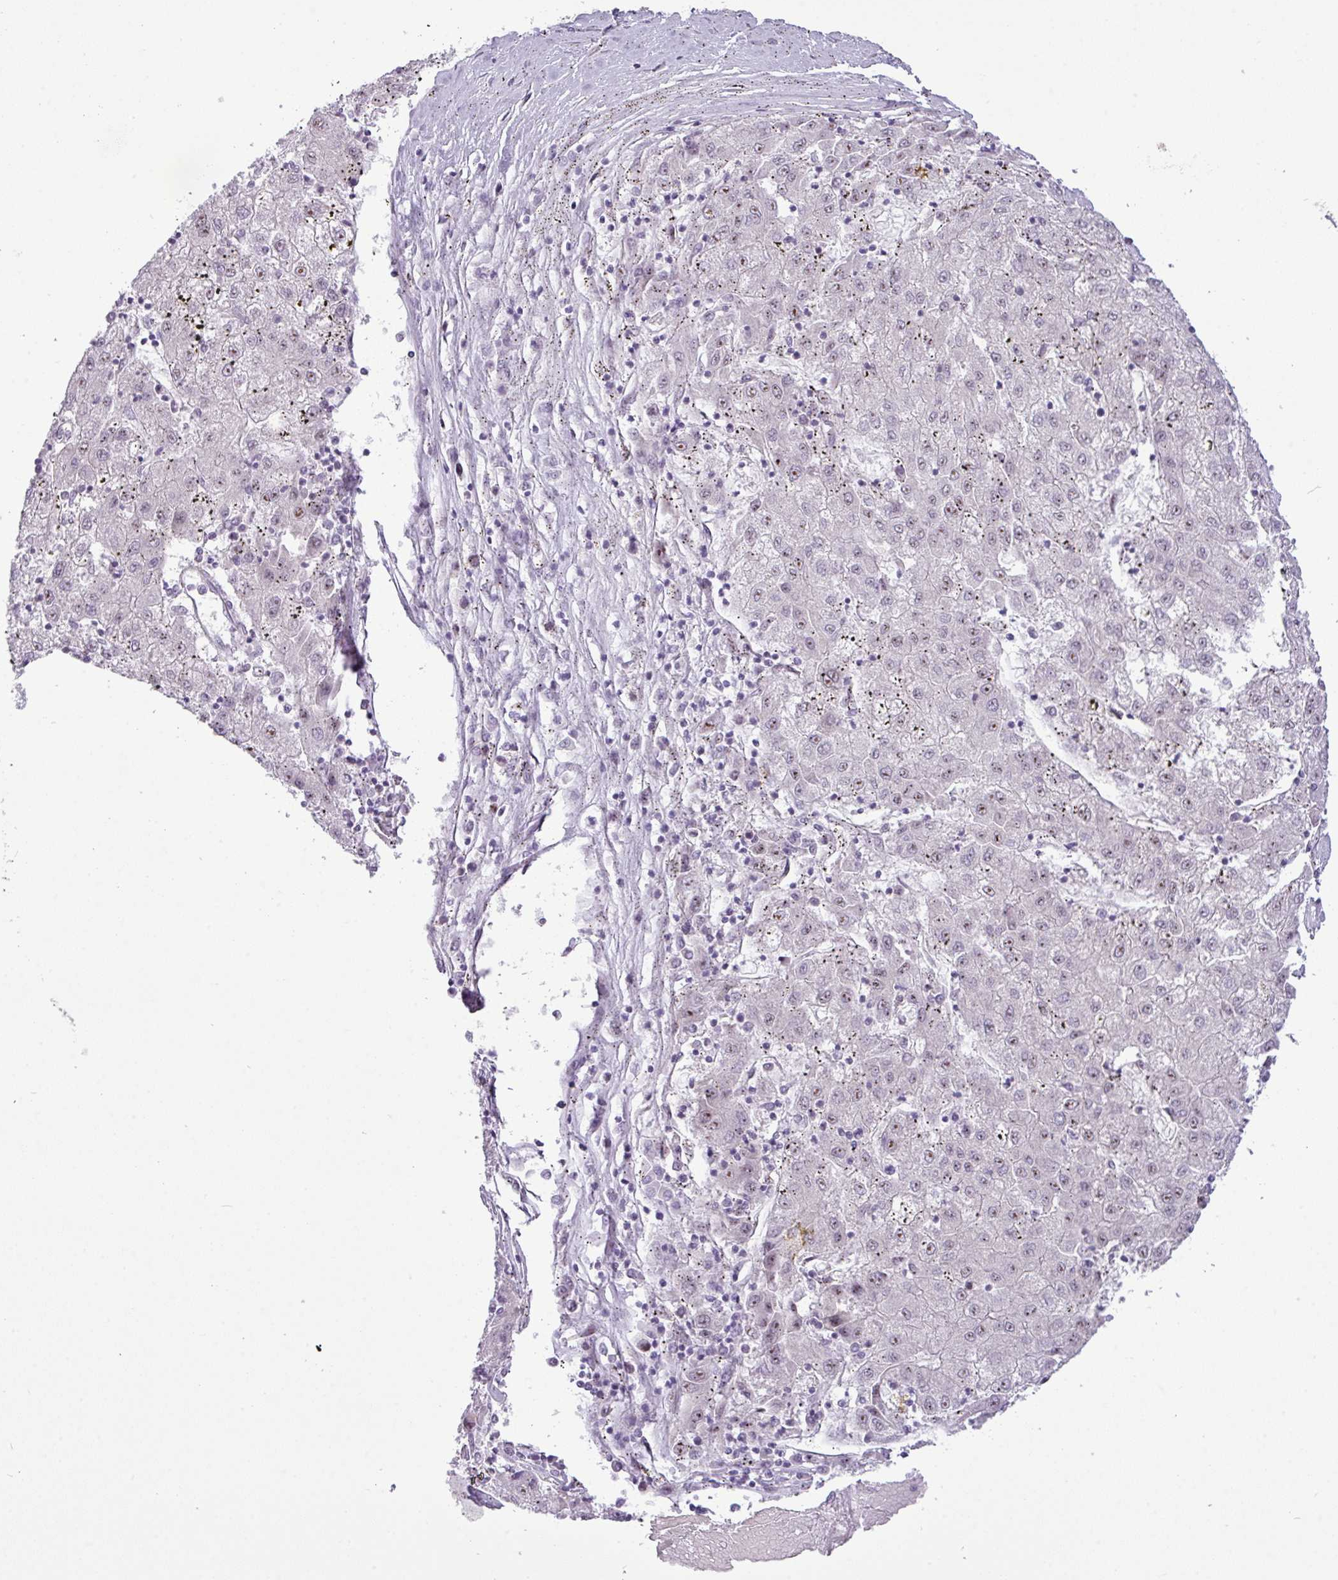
{"staining": {"intensity": "negative", "quantity": "none", "location": "none"}, "tissue": "liver cancer", "cell_type": "Tumor cells", "image_type": "cancer", "snomed": [{"axis": "morphology", "description": "Carcinoma, Hepatocellular, NOS"}, {"axis": "topography", "description": "Liver"}], "caption": "Immunohistochemistry photomicrograph of neoplastic tissue: hepatocellular carcinoma (liver) stained with DAB (3,3'-diaminobenzidine) displays no significant protein expression in tumor cells. (DAB immunohistochemistry (IHC), high magnification).", "gene": "MAK16", "patient": {"sex": "male", "age": 72}}